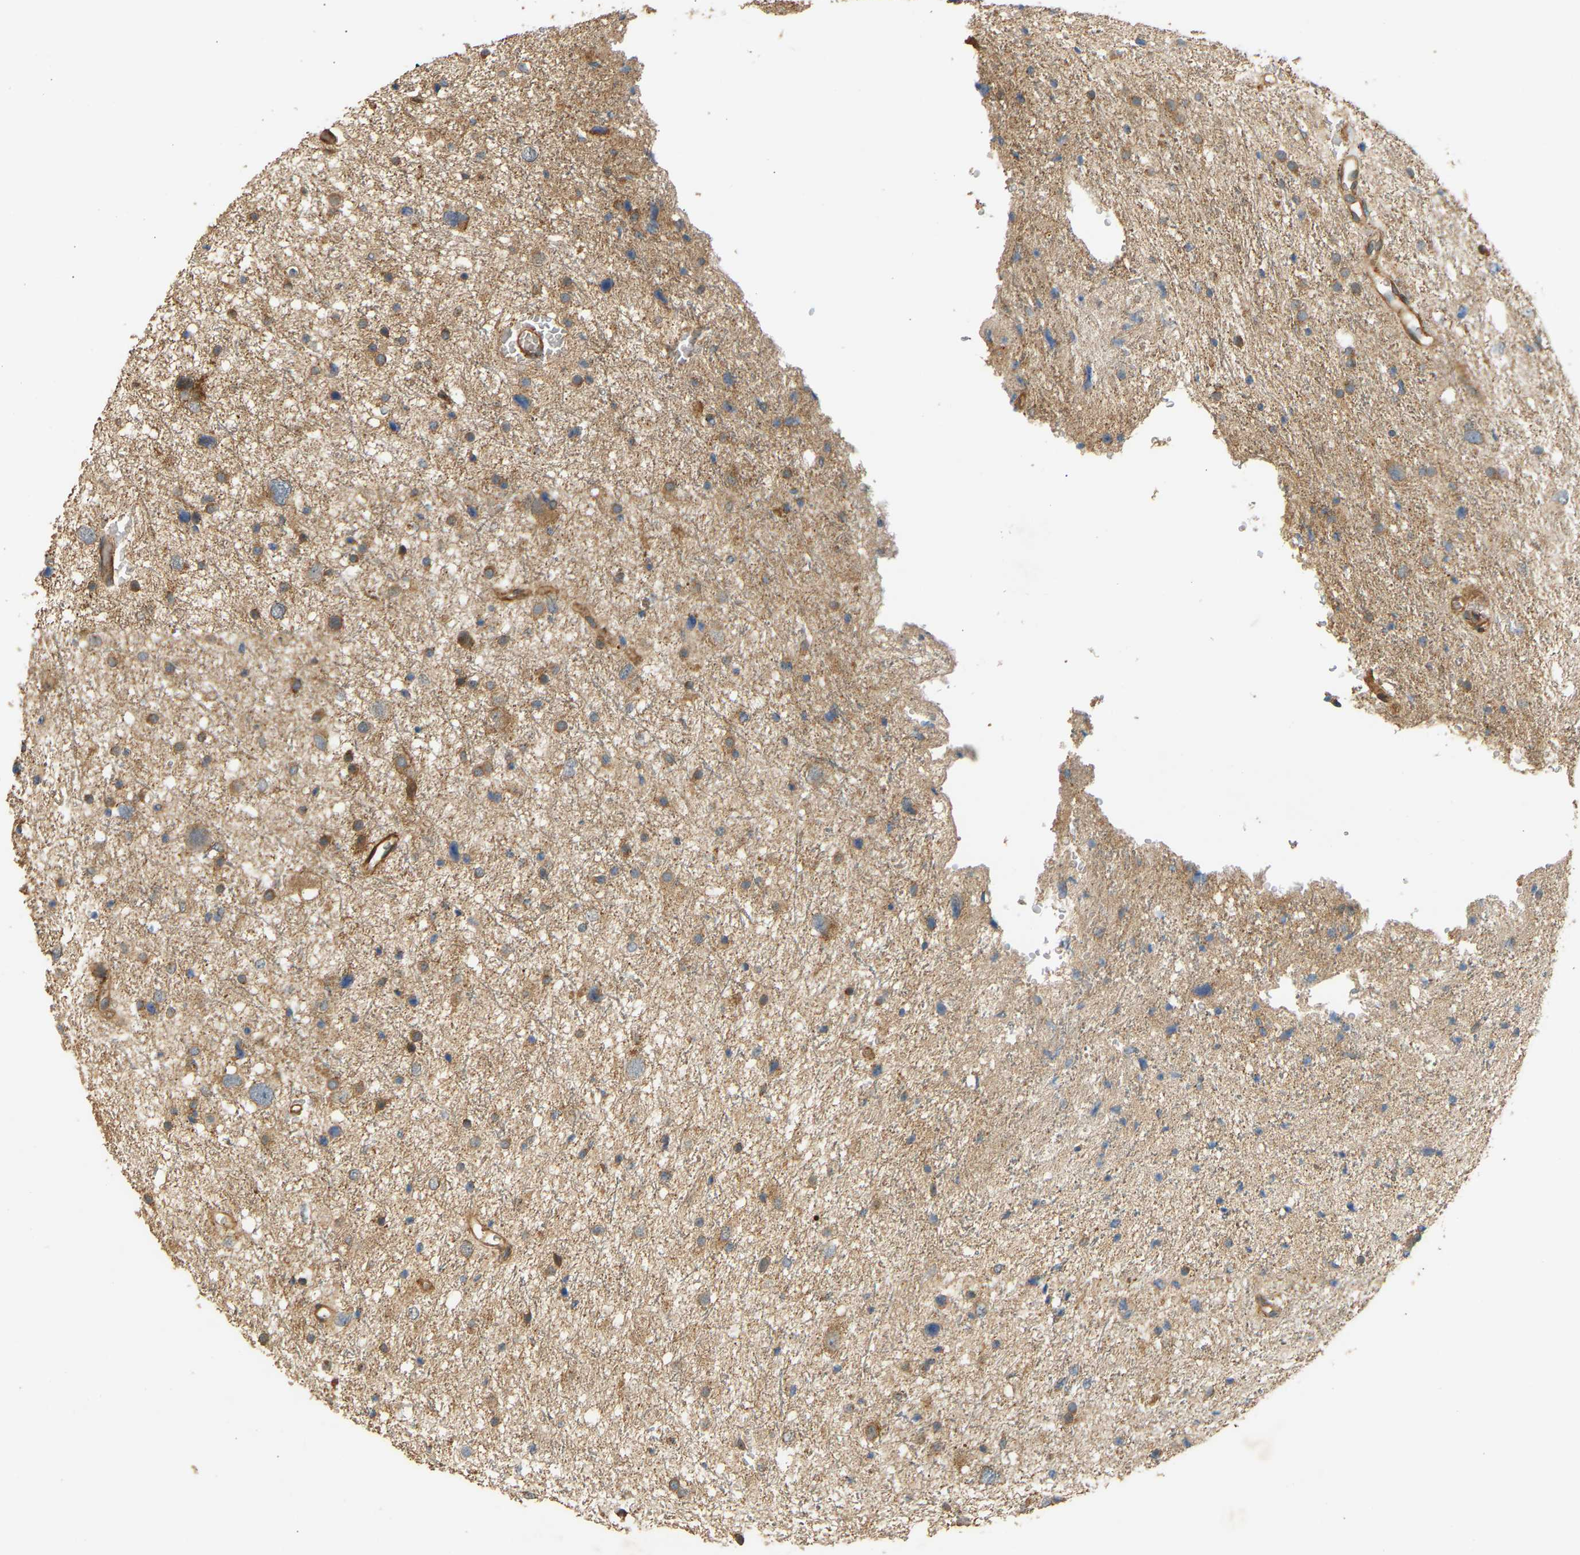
{"staining": {"intensity": "moderate", "quantity": ">75%", "location": "cytoplasmic/membranous"}, "tissue": "glioma", "cell_type": "Tumor cells", "image_type": "cancer", "snomed": [{"axis": "morphology", "description": "Glioma, malignant, Low grade"}, {"axis": "topography", "description": "Brain"}], "caption": "Tumor cells reveal moderate cytoplasmic/membranous positivity in about >75% of cells in glioma.", "gene": "GOPC", "patient": {"sex": "male", "age": 42}}